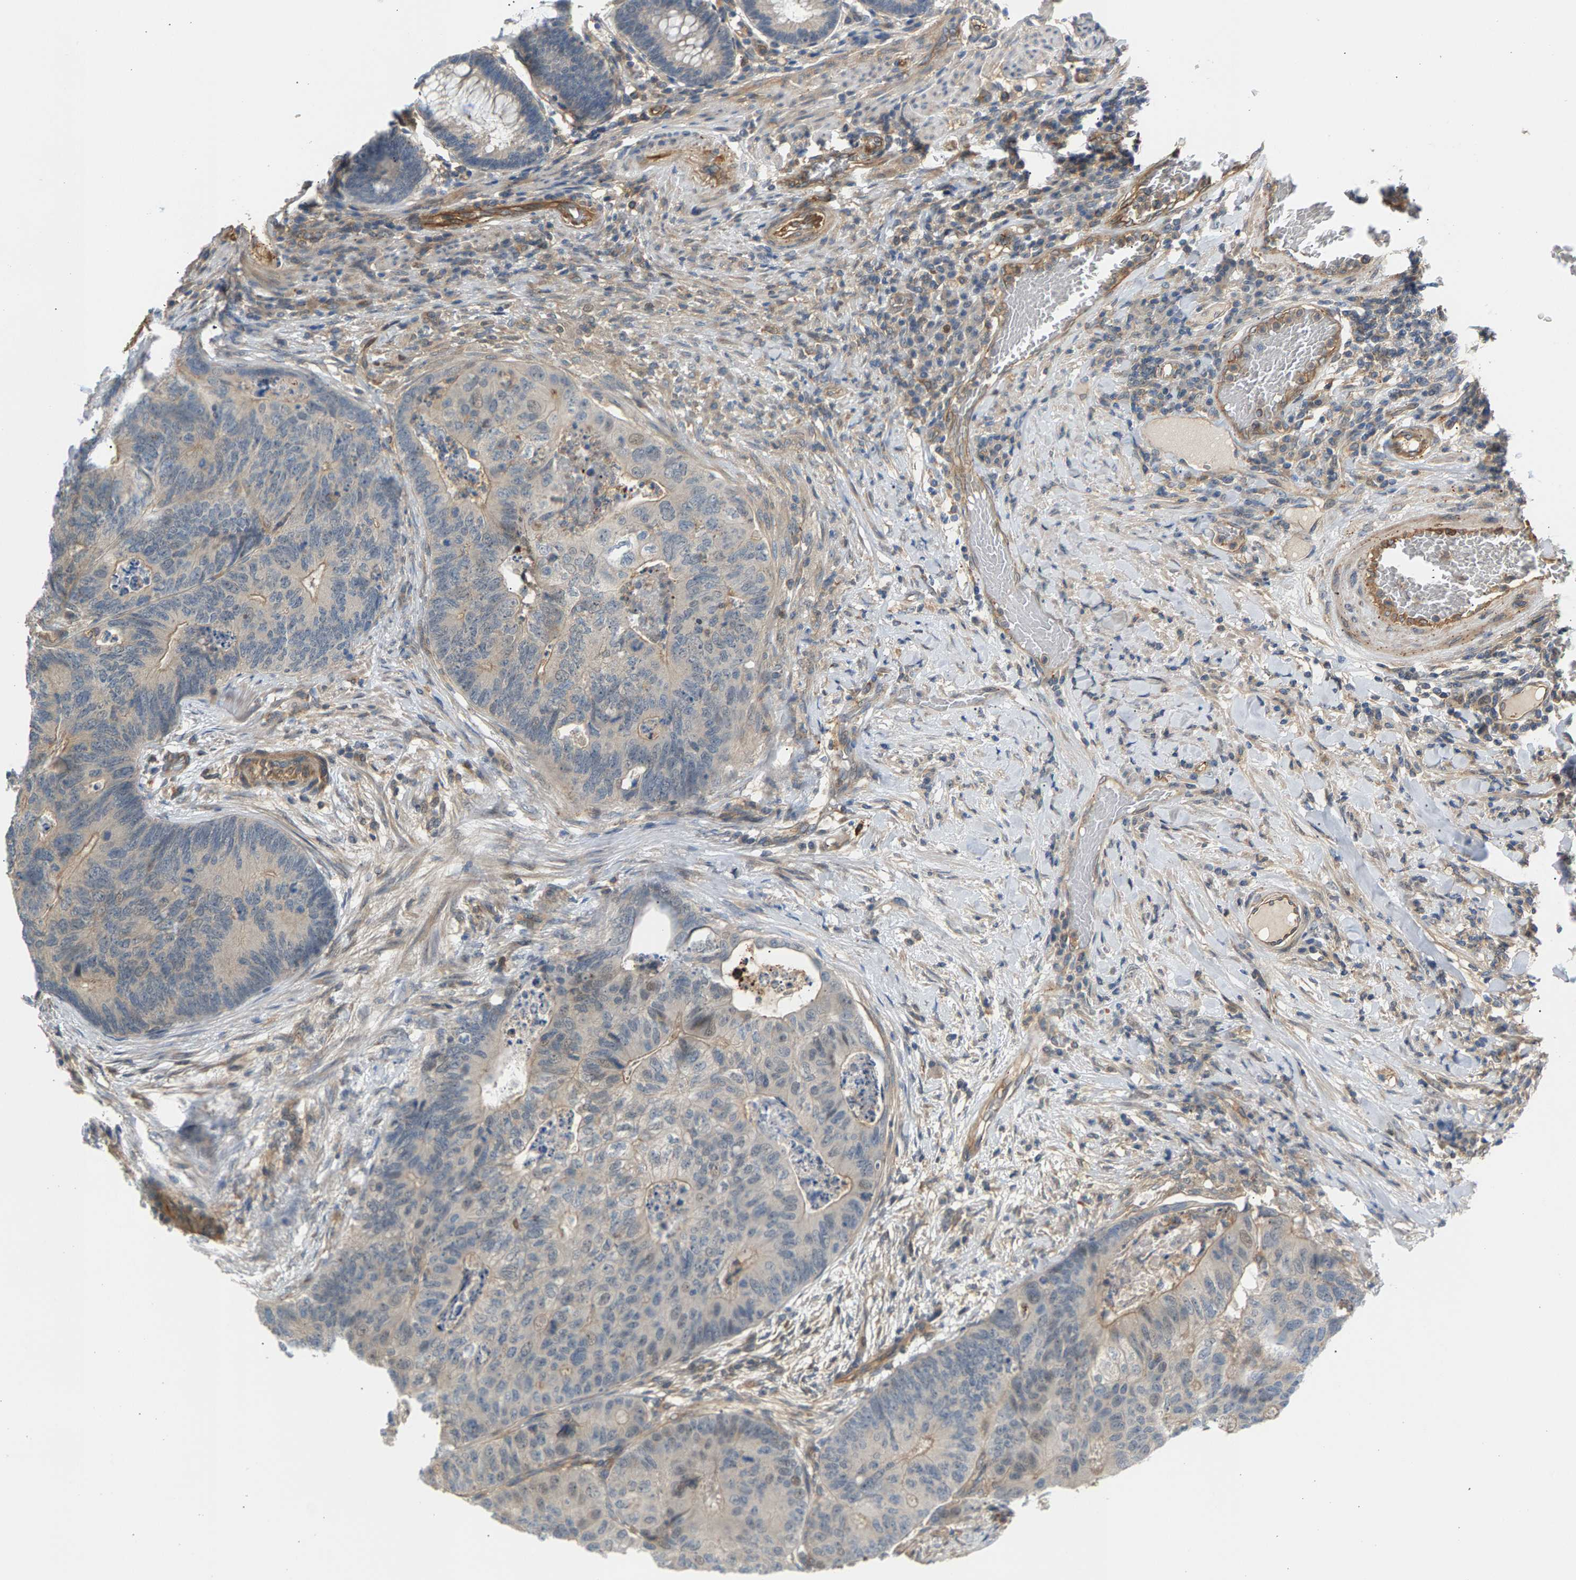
{"staining": {"intensity": "weak", "quantity": "<25%", "location": "cytoplasmic/membranous"}, "tissue": "colorectal cancer", "cell_type": "Tumor cells", "image_type": "cancer", "snomed": [{"axis": "morphology", "description": "Adenocarcinoma, NOS"}, {"axis": "topography", "description": "Colon"}], "caption": "An immunohistochemistry histopathology image of colorectal cancer is shown. There is no staining in tumor cells of colorectal cancer.", "gene": "KRTAP27-1", "patient": {"sex": "female", "age": 67}}